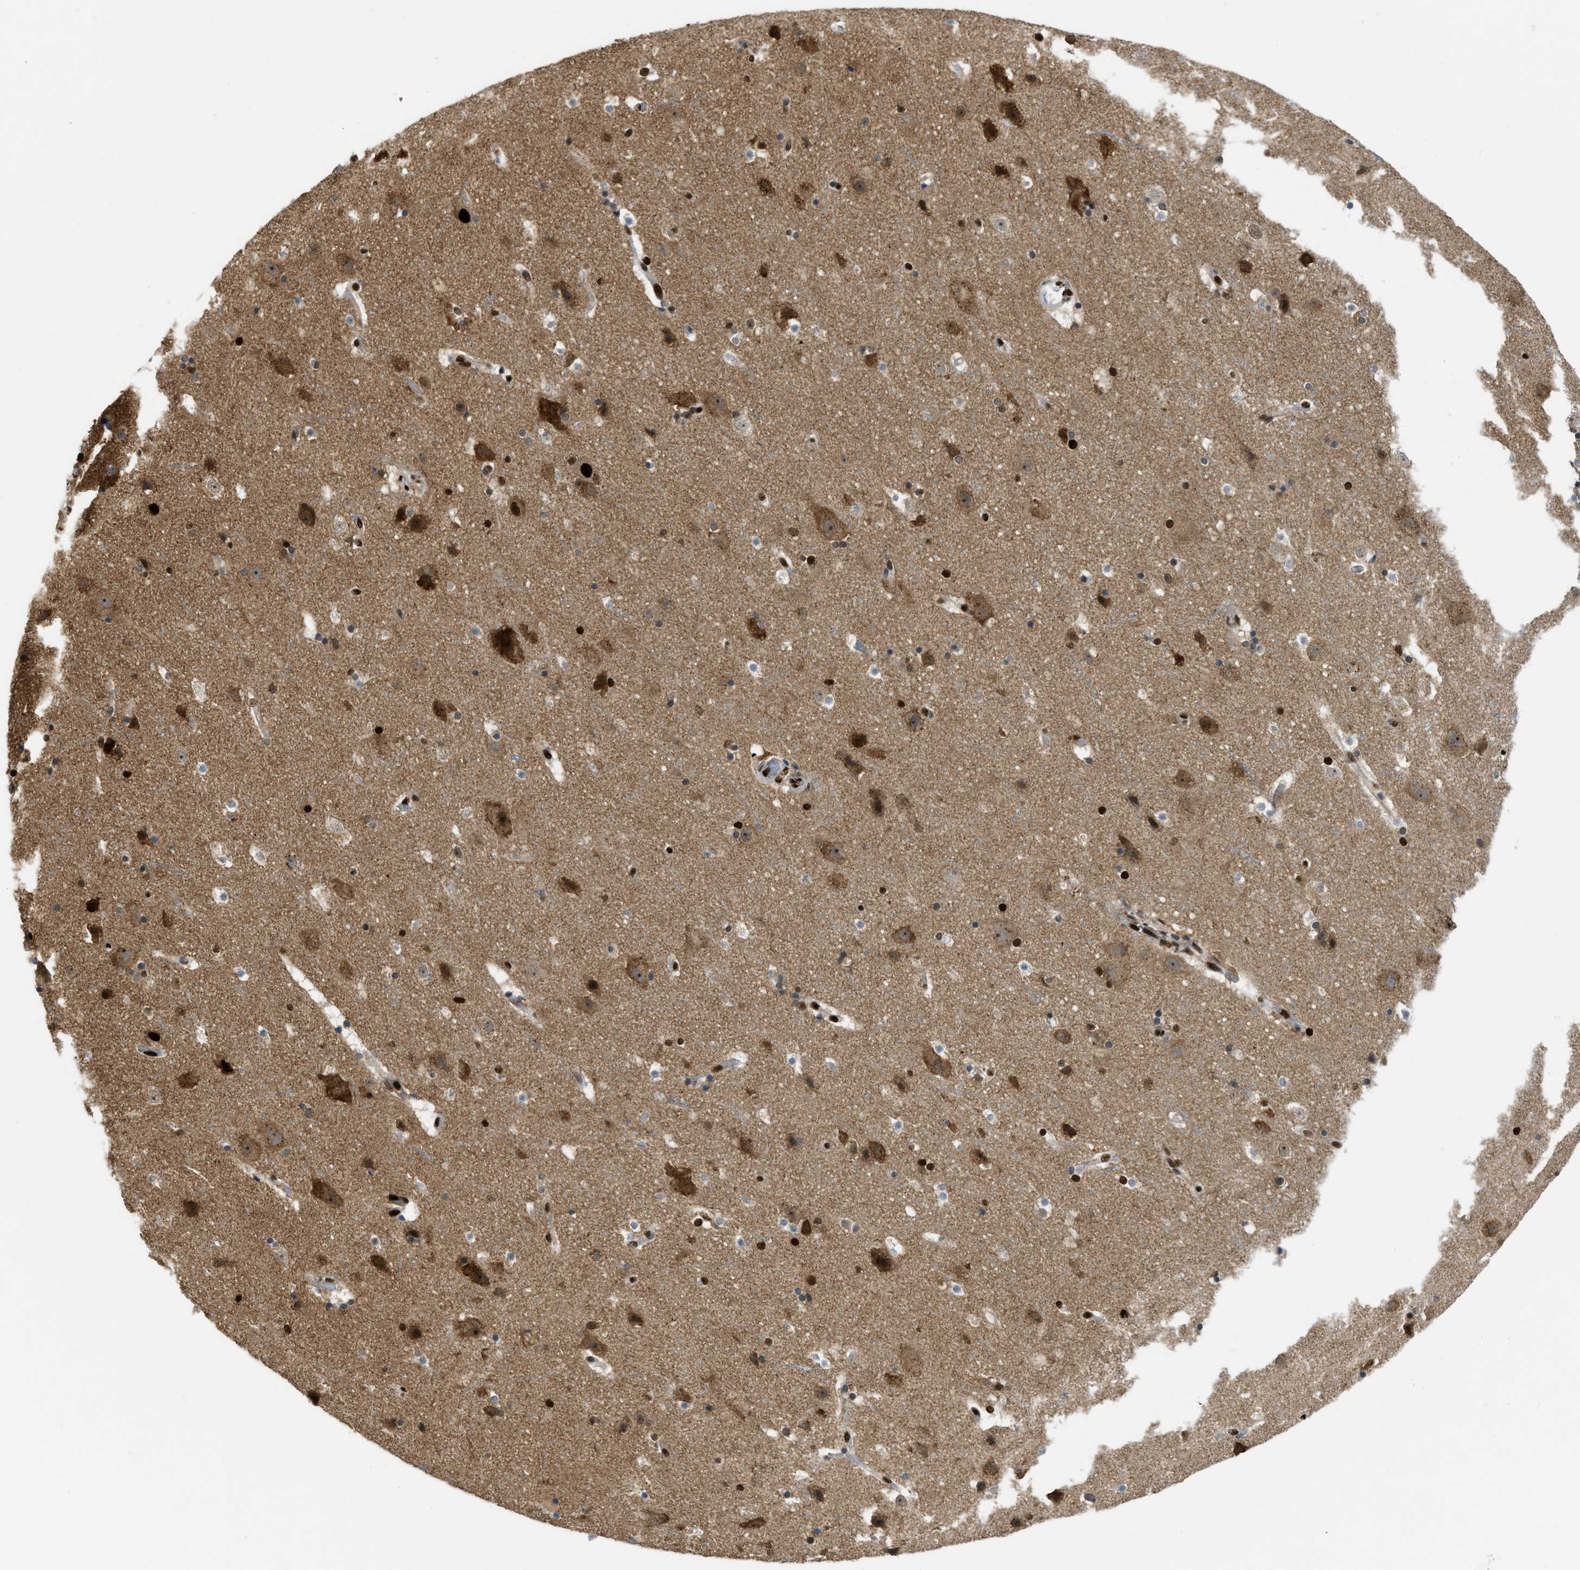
{"staining": {"intensity": "moderate", "quantity": ">75%", "location": "cytoplasmic/membranous"}, "tissue": "cerebral cortex", "cell_type": "Endothelial cells", "image_type": "normal", "snomed": [{"axis": "morphology", "description": "Normal tissue, NOS"}, {"axis": "topography", "description": "Cerebral cortex"}], "caption": "IHC image of unremarkable cerebral cortex stained for a protein (brown), which demonstrates medium levels of moderate cytoplasmic/membranous staining in approximately >75% of endothelial cells.", "gene": "RFX5", "patient": {"sex": "male", "age": 45}}